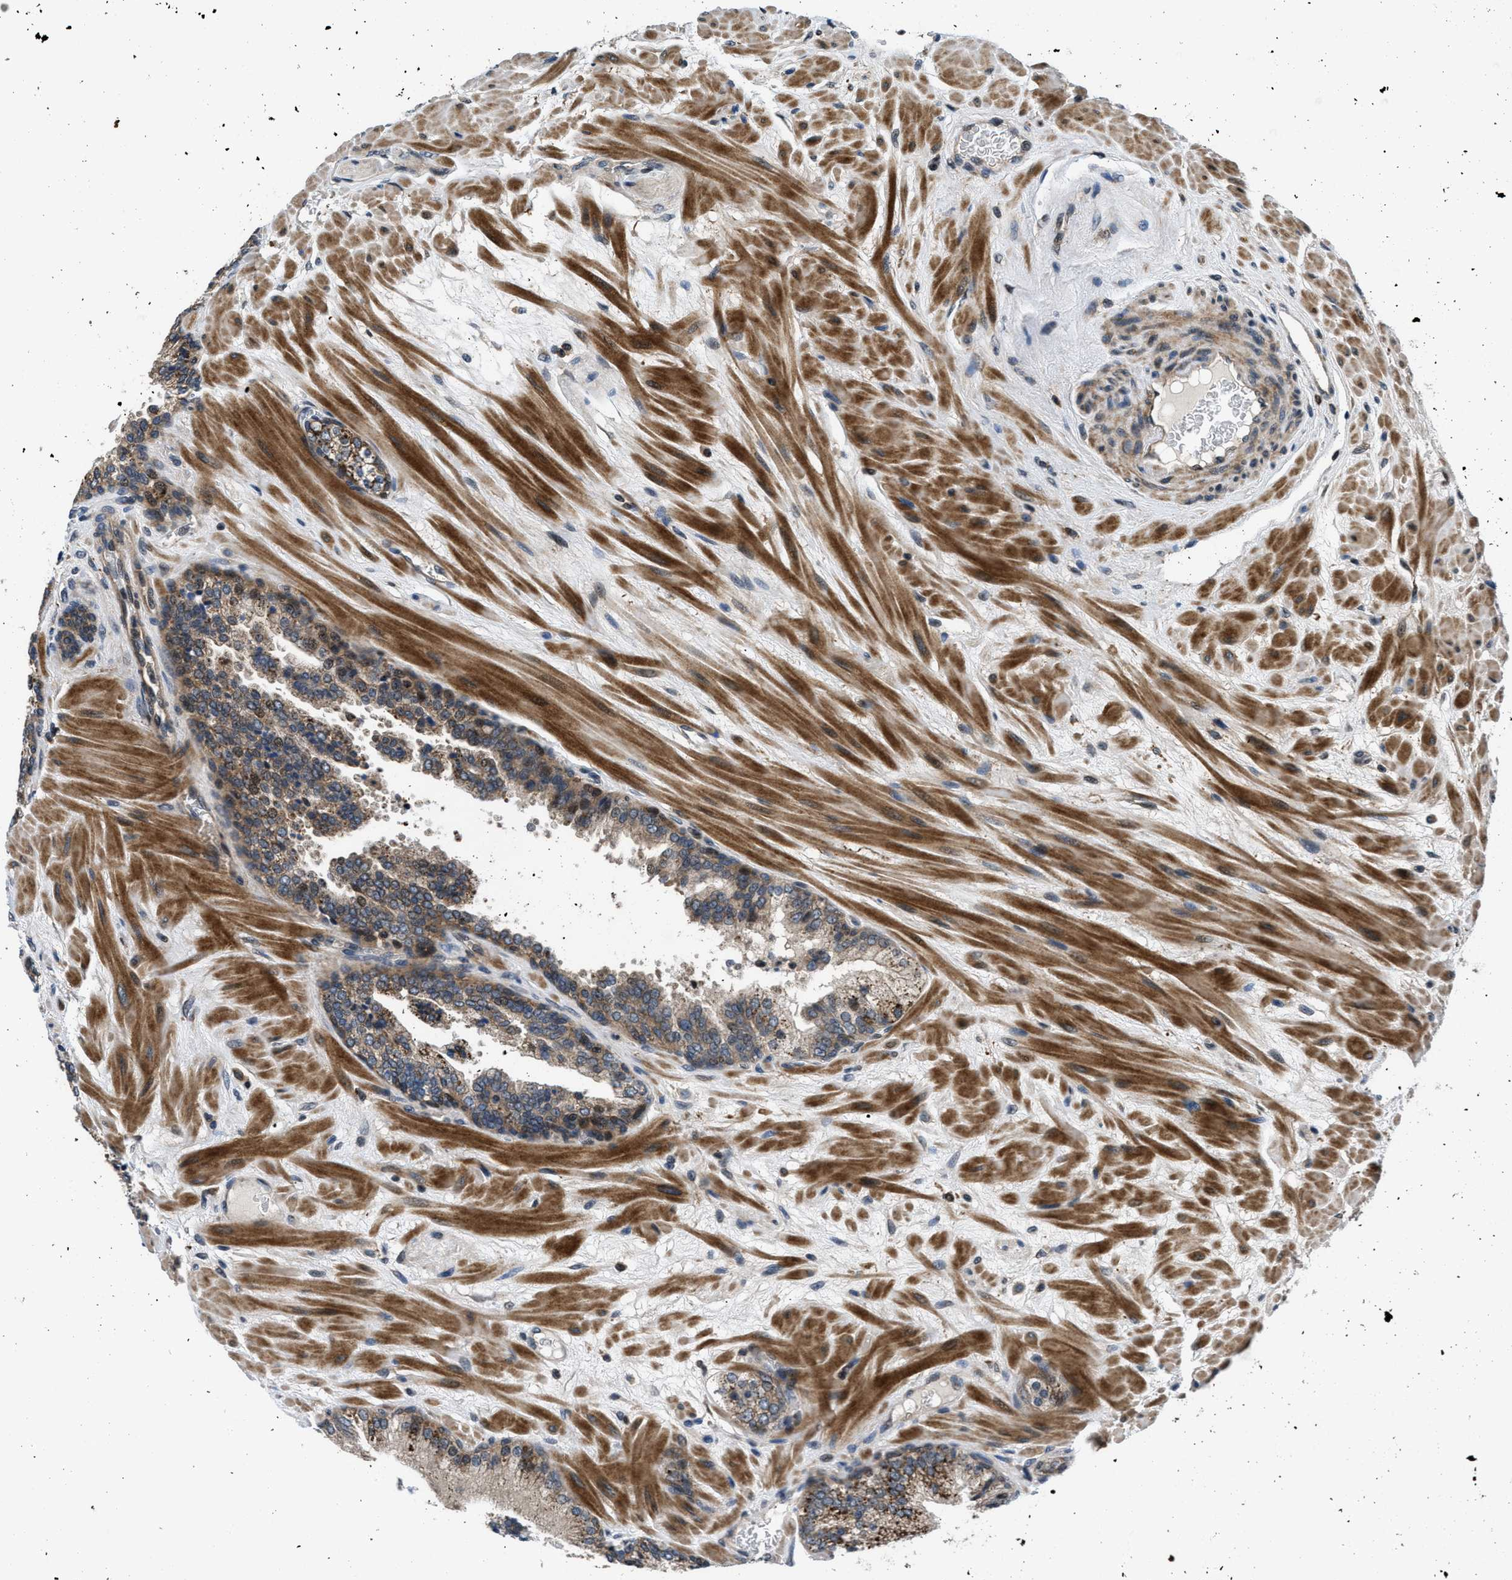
{"staining": {"intensity": "moderate", "quantity": "25%-75%", "location": "cytoplasmic/membranous"}, "tissue": "prostate cancer", "cell_type": "Tumor cells", "image_type": "cancer", "snomed": [{"axis": "morphology", "description": "Adenocarcinoma, Low grade"}, {"axis": "topography", "description": "Prostate"}], "caption": "Human prostate cancer (adenocarcinoma (low-grade)) stained with a protein marker displays moderate staining in tumor cells.", "gene": "CTBS", "patient": {"sex": "male", "age": 63}}